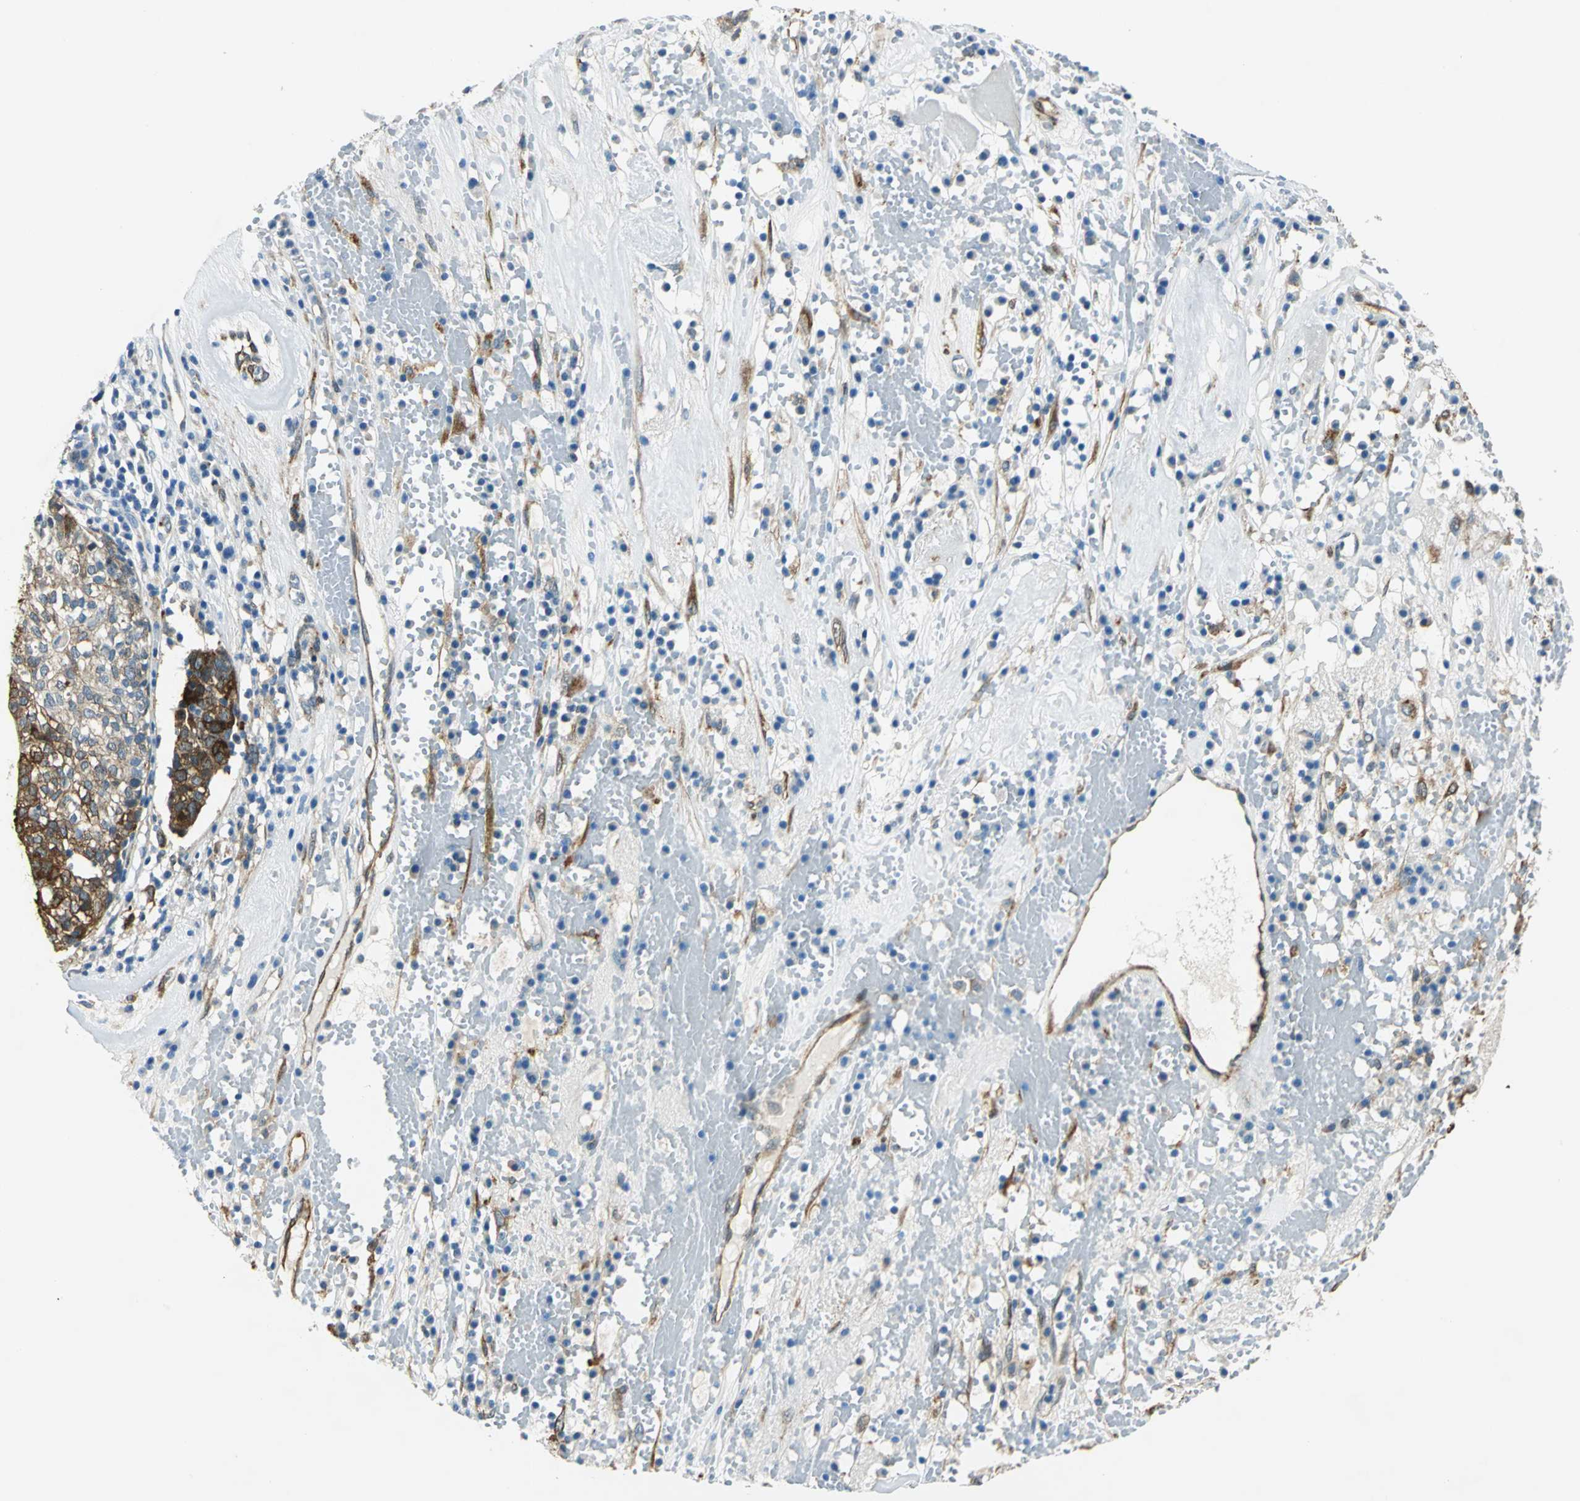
{"staining": {"intensity": "moderate", "quantity": ">75%", "location": "cytoplasmic/membranous"}, "tissue": "head and neck cancer", "cell_type": "Tumor cells", "image_type": "cancer", "snomed": [{"axis": "morphology", "description": "Adenocarcinoma, NOS"}, {"axis": "topography", "description": "Salivary gland"}, {"axis": "topography", "description": "Head-Neck"}], "caption": "Moderate cytoplasmic/membranous staining for a protein is present in about >75% of tumor cells of adenocarcinoma (head and neck) using immunohistochemistry.", "gene": "HSPB1", "patient": {"sex": "female", "age": 65}}